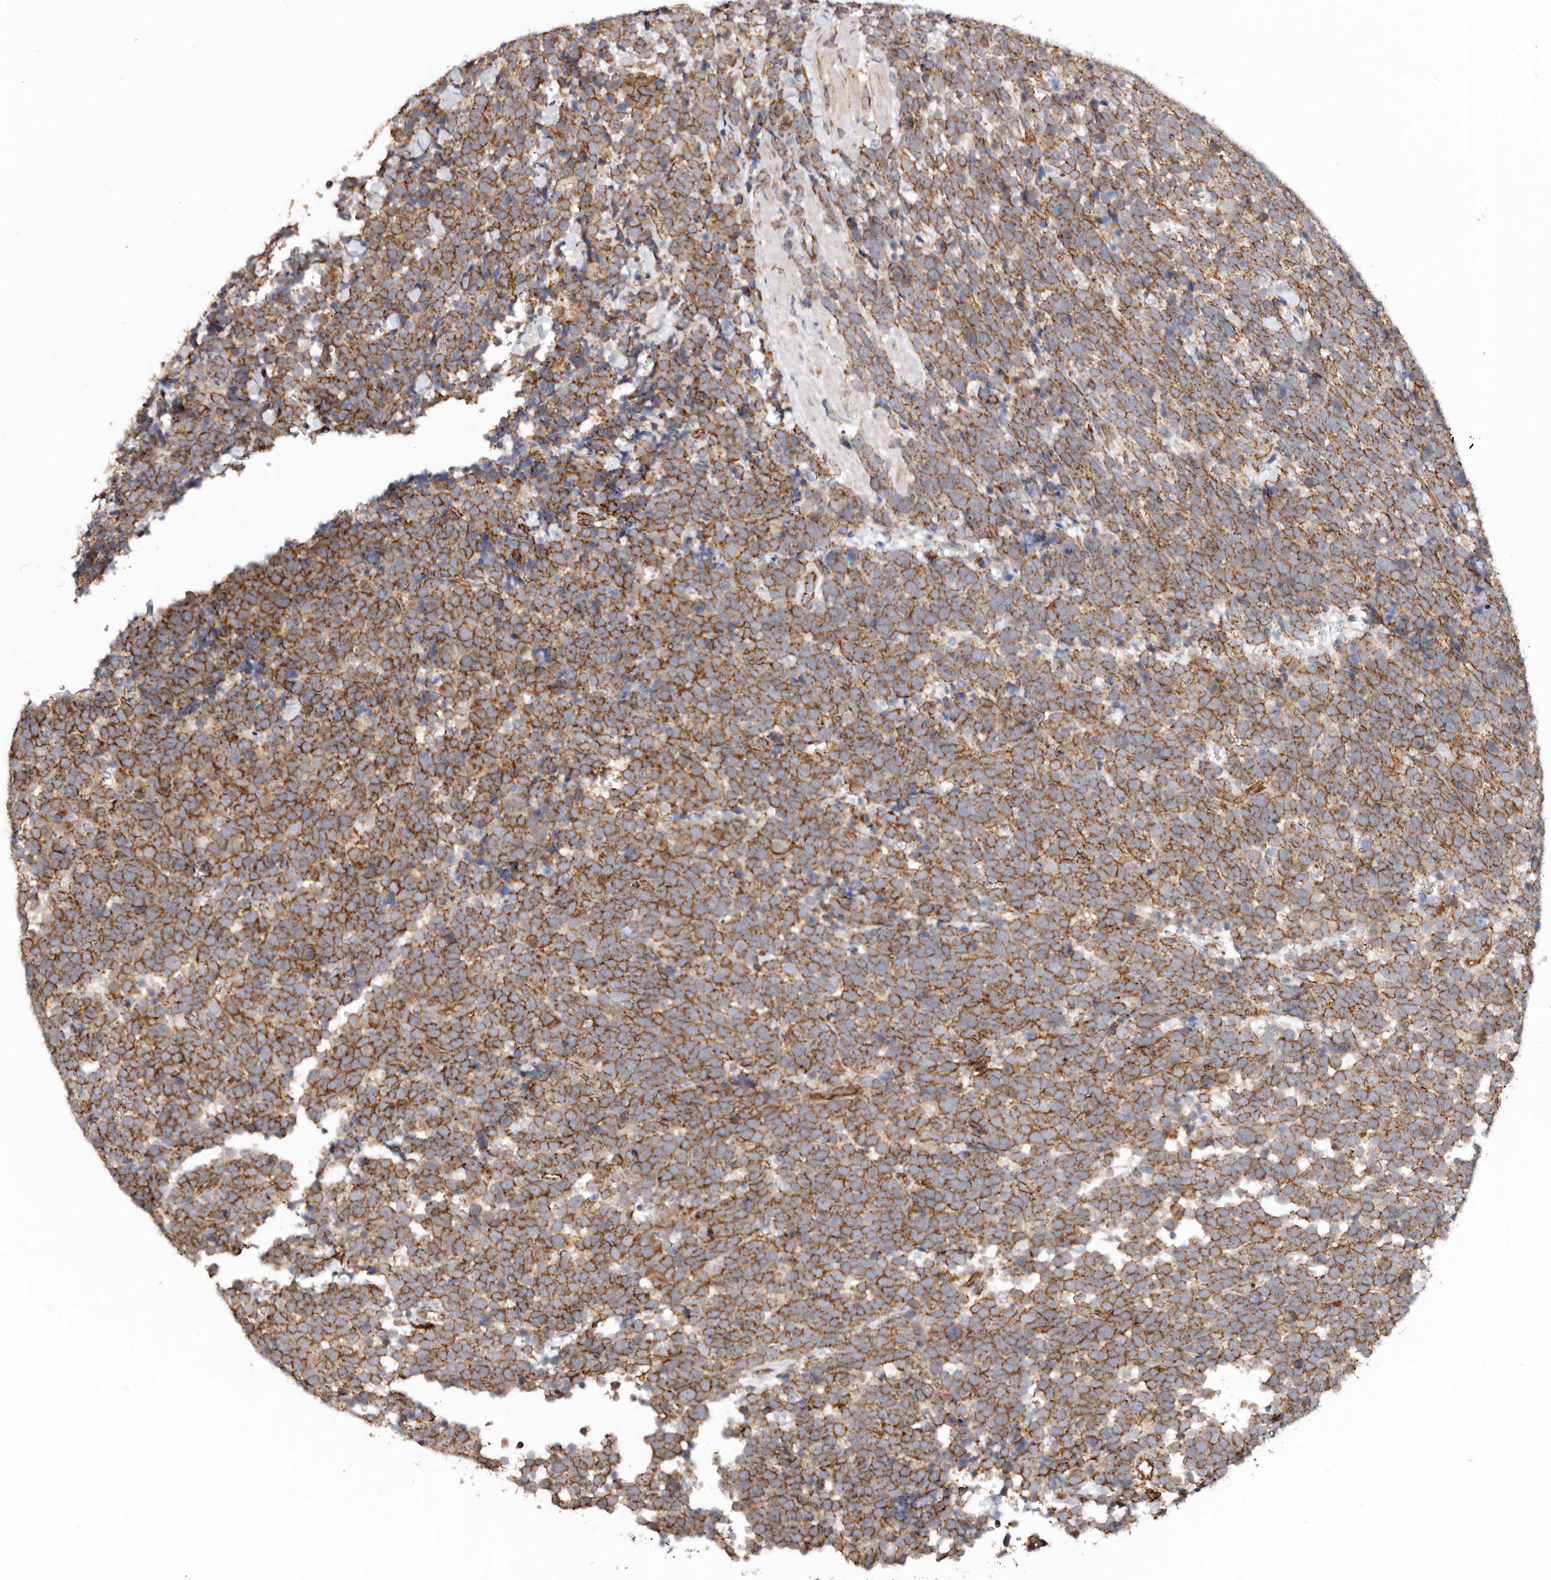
{"staining": {"intensity": "strong", "quantity": ">75%", "location": "cytoplasmic/membranous"}, "tissue": "urothelial cancer", "cell_type": "Tumor cells", "image_type": "cancer", "snomed": [{"axis": "morphology", "description": "Urothelial carcinoma, High grade"}, {"axis": "topography", "description": "Urinary bladder"}], "caption": "DAB (3,3'-diaminobenzidine) immunohistochemical staining of urothelial cancer demonstrates strong cytoplasmic/membranous protein expression in about >75% of tumor cells.", "gene": "CTNNB1", "patient": {"sex": "female", "age": 82}}